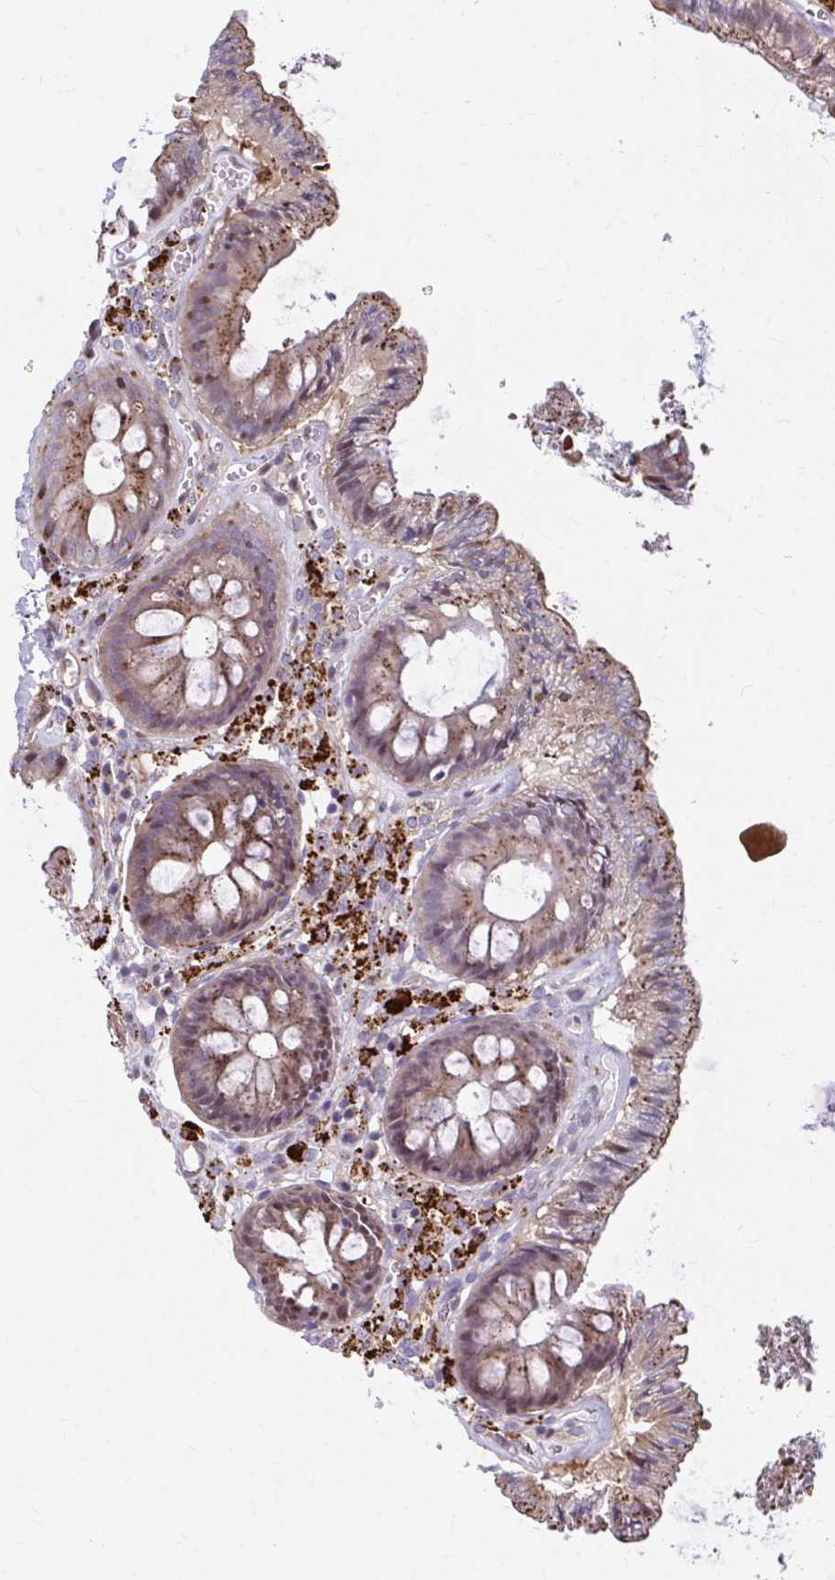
{"staining": {"intensity": "moderate", "quantity": ">75%", "location": "cytoplasmic/membranous"}, "tissue": "colon", "cell_type": "Endothelial cells", "image_type": "normal", "snomed": [{"axis": "morphology", "description": "Normal tissue, NOS"}, {"axis": "topography", "description": "Colon"}, {"axis": "topography", "description": "Peripheral nerve tissue"}], "caption": "Human colon stained for a protein (brown) reveals moderate cytoplasmic/membranous positive staining in approximately >75% of endothelial cells.", "gene": "LRRC4B", "patient": {"sex": "male", "age": 84}}